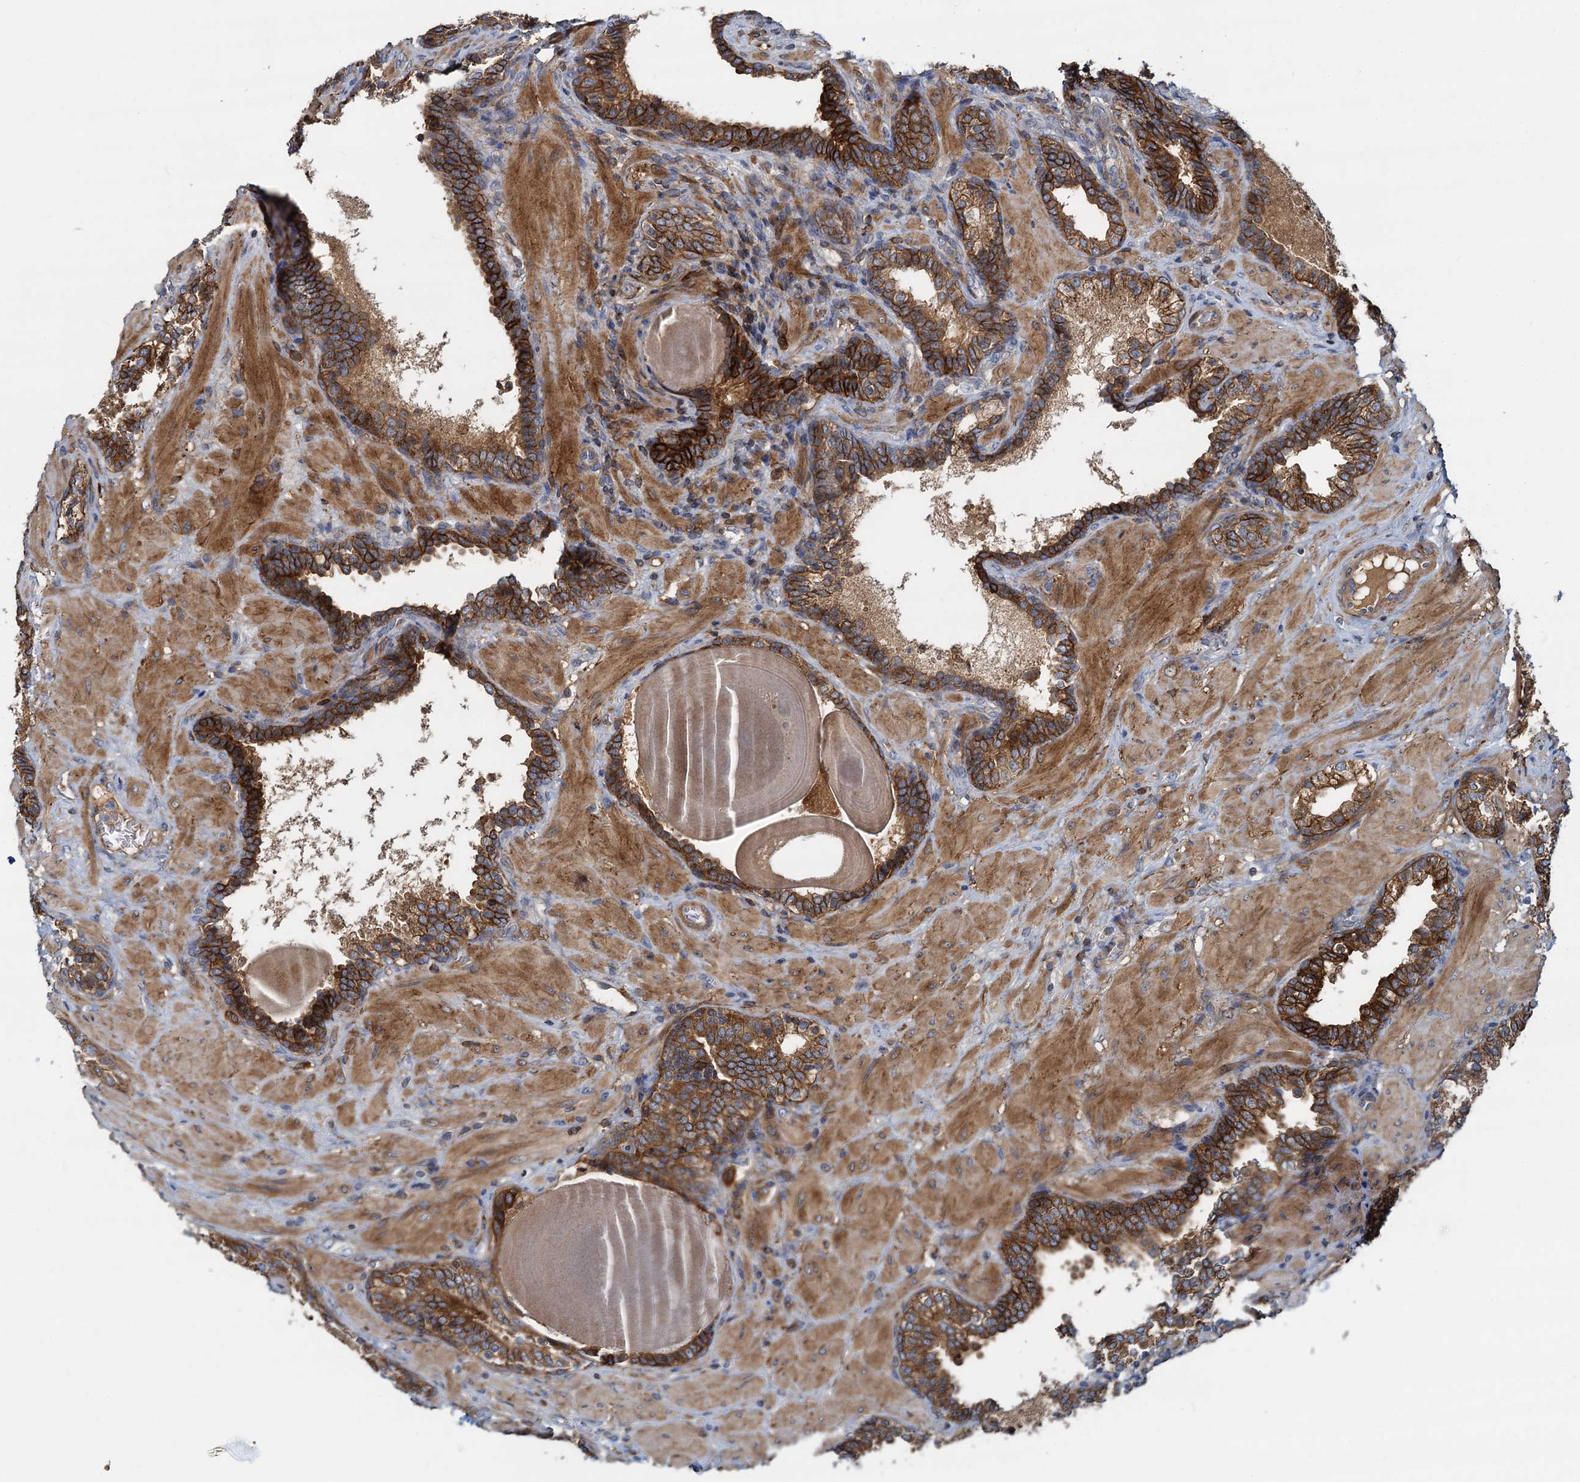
{"staining": {"intensity": "strong", "quantity": ">75%", "location": "cytoplasmic/membranous"}, "tissue": "prostate cancer", "cell_type": "Tumor cells", "image_type": "cancer", "snomed": [{"axis": "morphology", "description": "Adenocarcinoma, Low grade"}, {"axis": "topography", "description": "Prostate"}], "caption": "DAB (3,3'-diaminobenzidine) immunohistochemical staining of prostate adenocarcinoma (low-grade) displays strong cytoplasmic/membranous protein positivity in about >75% of tumor cells. (Stains: DAB in brown, nuclei in blue, Microscopy: brightfield microscopy at high magnification).", "gene": "LNX2", "patient": {"sex": "male", "age": 60}}